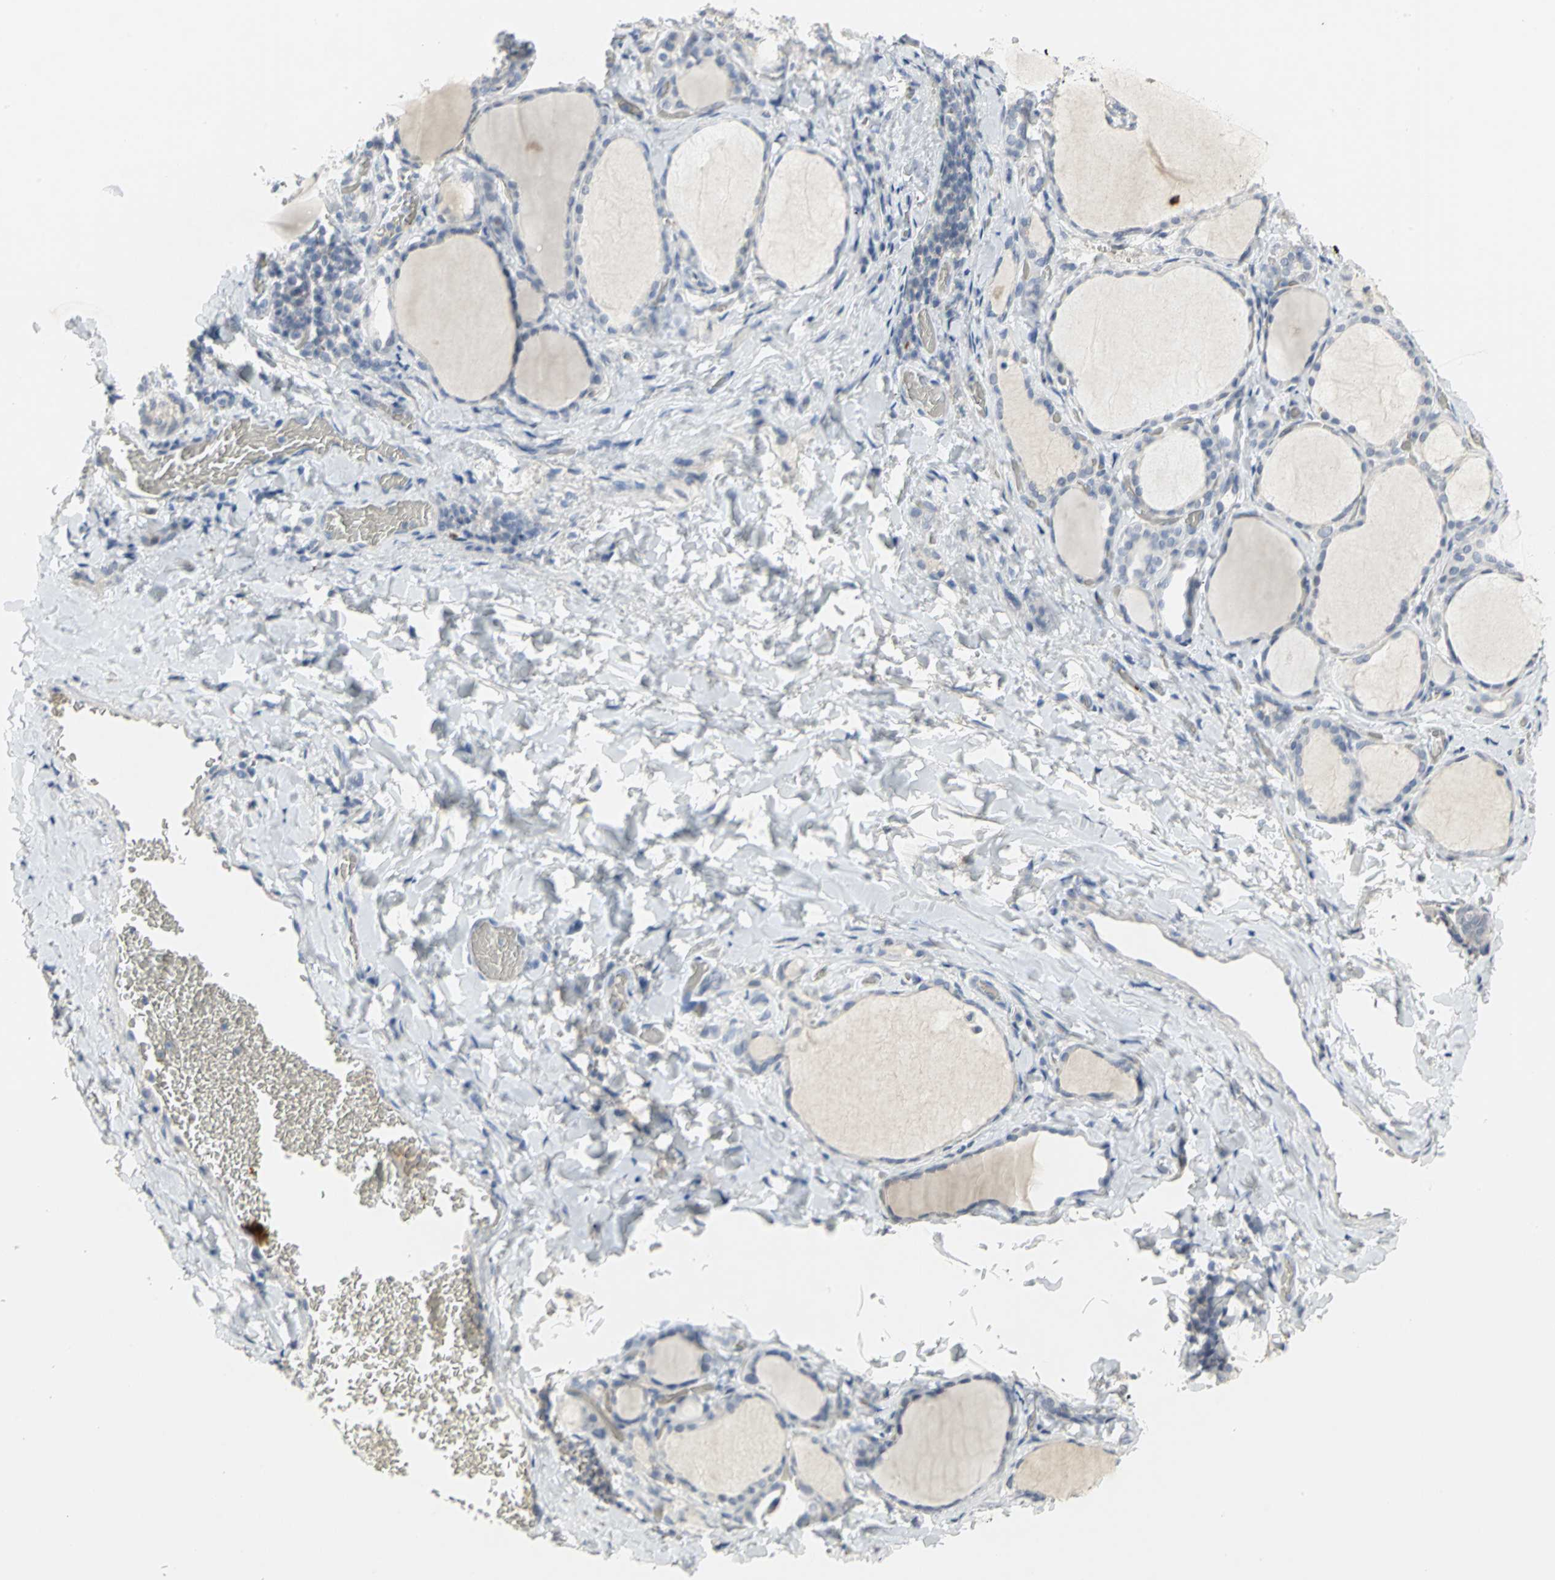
{"staining": {"intensity": "negative", "quantity": "none", "location": "none"}, "tissue": "thyroid gland", "cell_type": "Glandular cells", "image_type": "normal", "snomed": [{"axis": "morphology", "description": "Normal tissue, NOS"}, {"axis": "morphology", "description": "Papillary adenocarcinoma, NOS"}, {"axis": "topography", "description": "Thyroid gland"}], "caption": "IHC of normal thyroid gland reveals no positivity in glandular cells. (Brightfield microscopy of DAB (3,3'-diaminobenzidine) IHC at high magnification).", "gene": "ZIC1", "patient": {"sex": "female", "age": 30}}